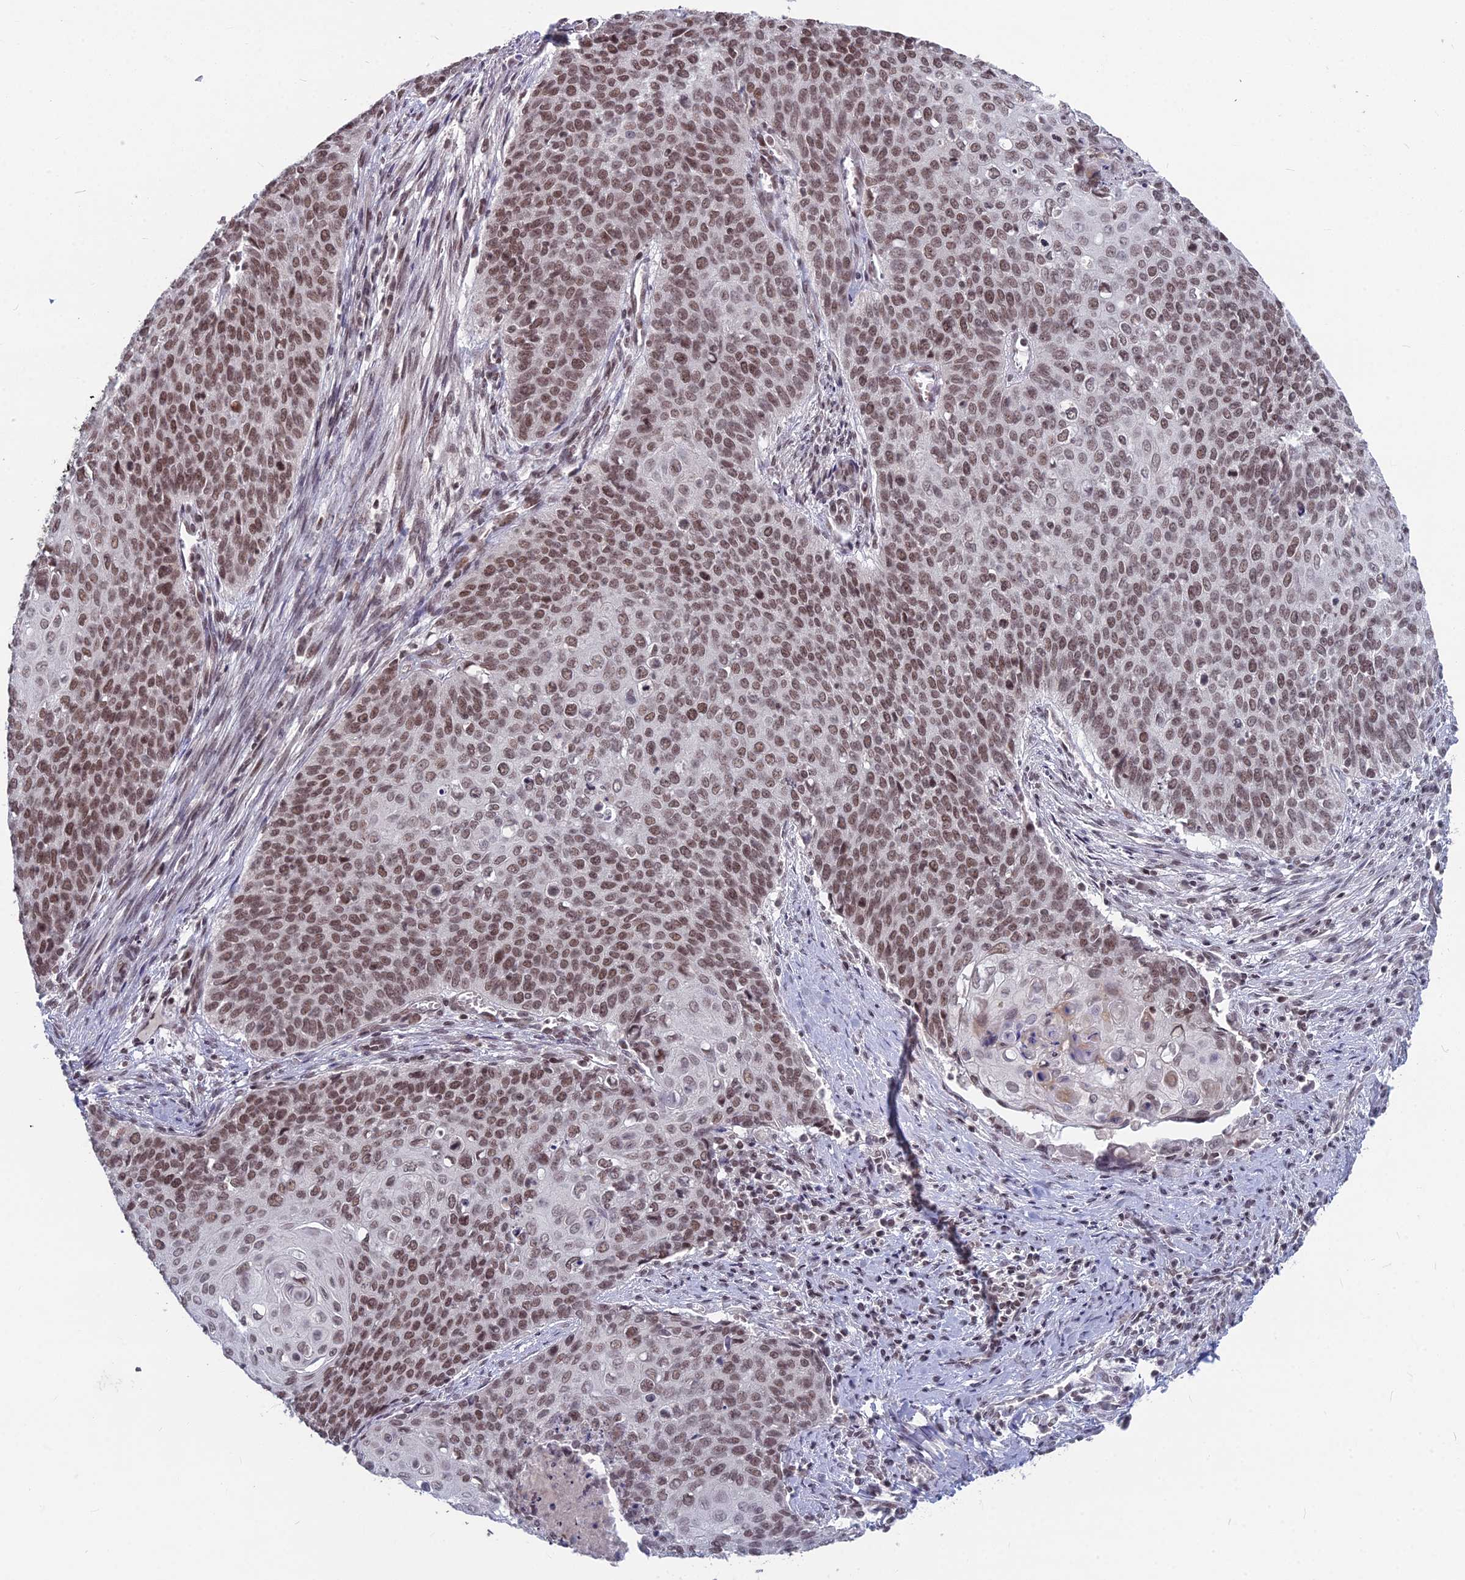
{"staining": {"intensity": "moderate", "quantity": ">75%", "location": "nuclear"}, "tissue": "cervical cancer", "cell_type": "Tumor cells", "image_type": "cancer", "snomed": [{"axis": "morphology", "description": "Squamous cell carcinoma, NOS"}, {"axis": "topography", "description": "Cervix"}], "caption": "Immunohistochemistry (IHC) image of neoplastic tissue: cervical squamous cell carcinoma stained using IHC shows medium levels of moderate protein expression localized specifically in the nuclear of tumor cells, appearing as a nuclear brown color.", "gene": "KAT7", "patient": {"sex": "female", "age": 39}}